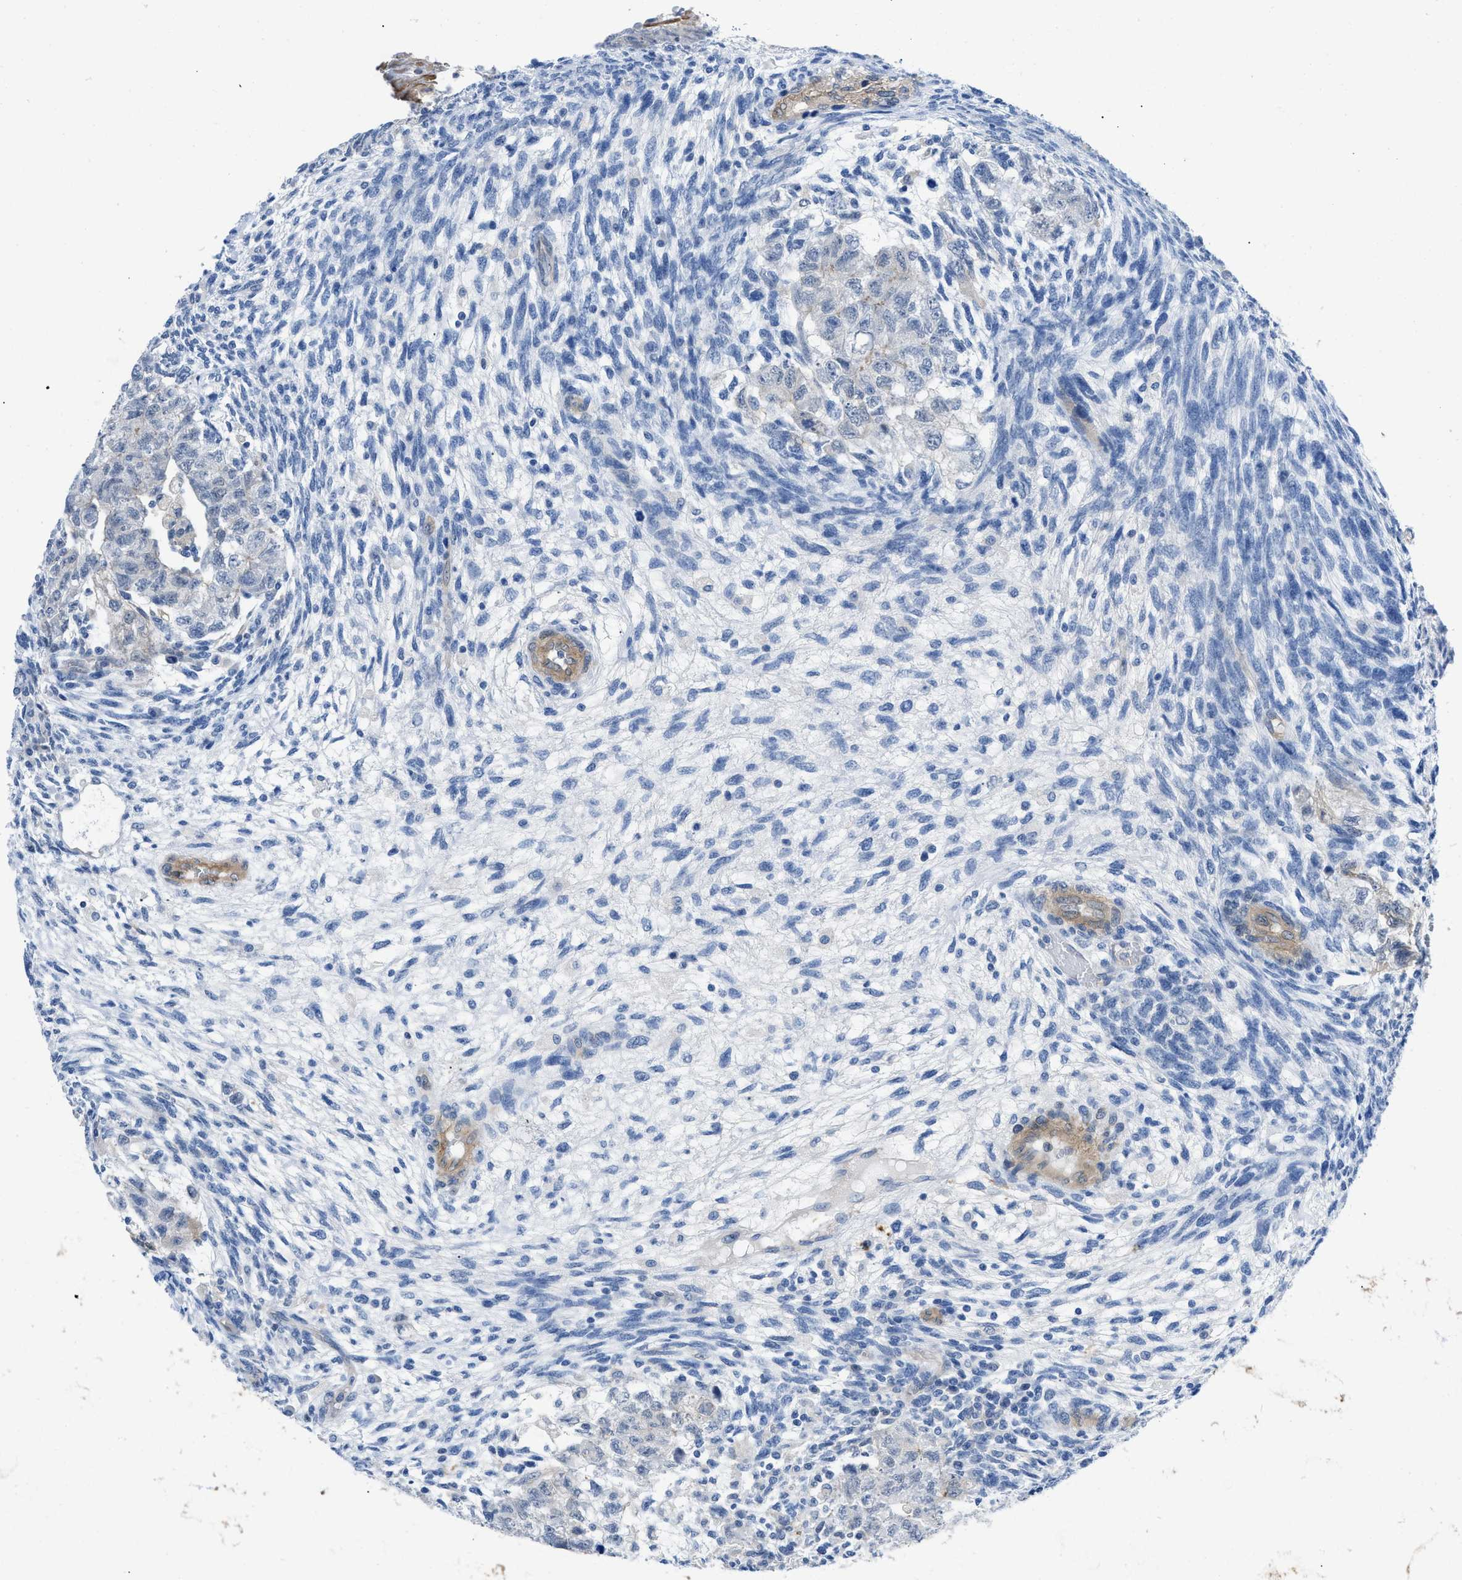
{"staining": {"intensity": "moderate", "quantity": "<25%", "location": "cytoplasmic/membranous"}, "tissue": "testis cancer", "cell_type": "Tumor cells", "image_type": "cancer", "snomed": [{"axis": "morphology", "description": "Normal tissue, NOS"}, {"axis": "morphology", "description": "Carcinoma, Embryonal, NOS"}, {"axis": "topography", "description": "Testis"}], "caption": "Testis cancer tissue exhibits moderate cytoplasmic/membranous positivity in approximately <25% of tumor cells", "gene": "PDLIM5", "patient": {"sex": "male", "age": 36}}